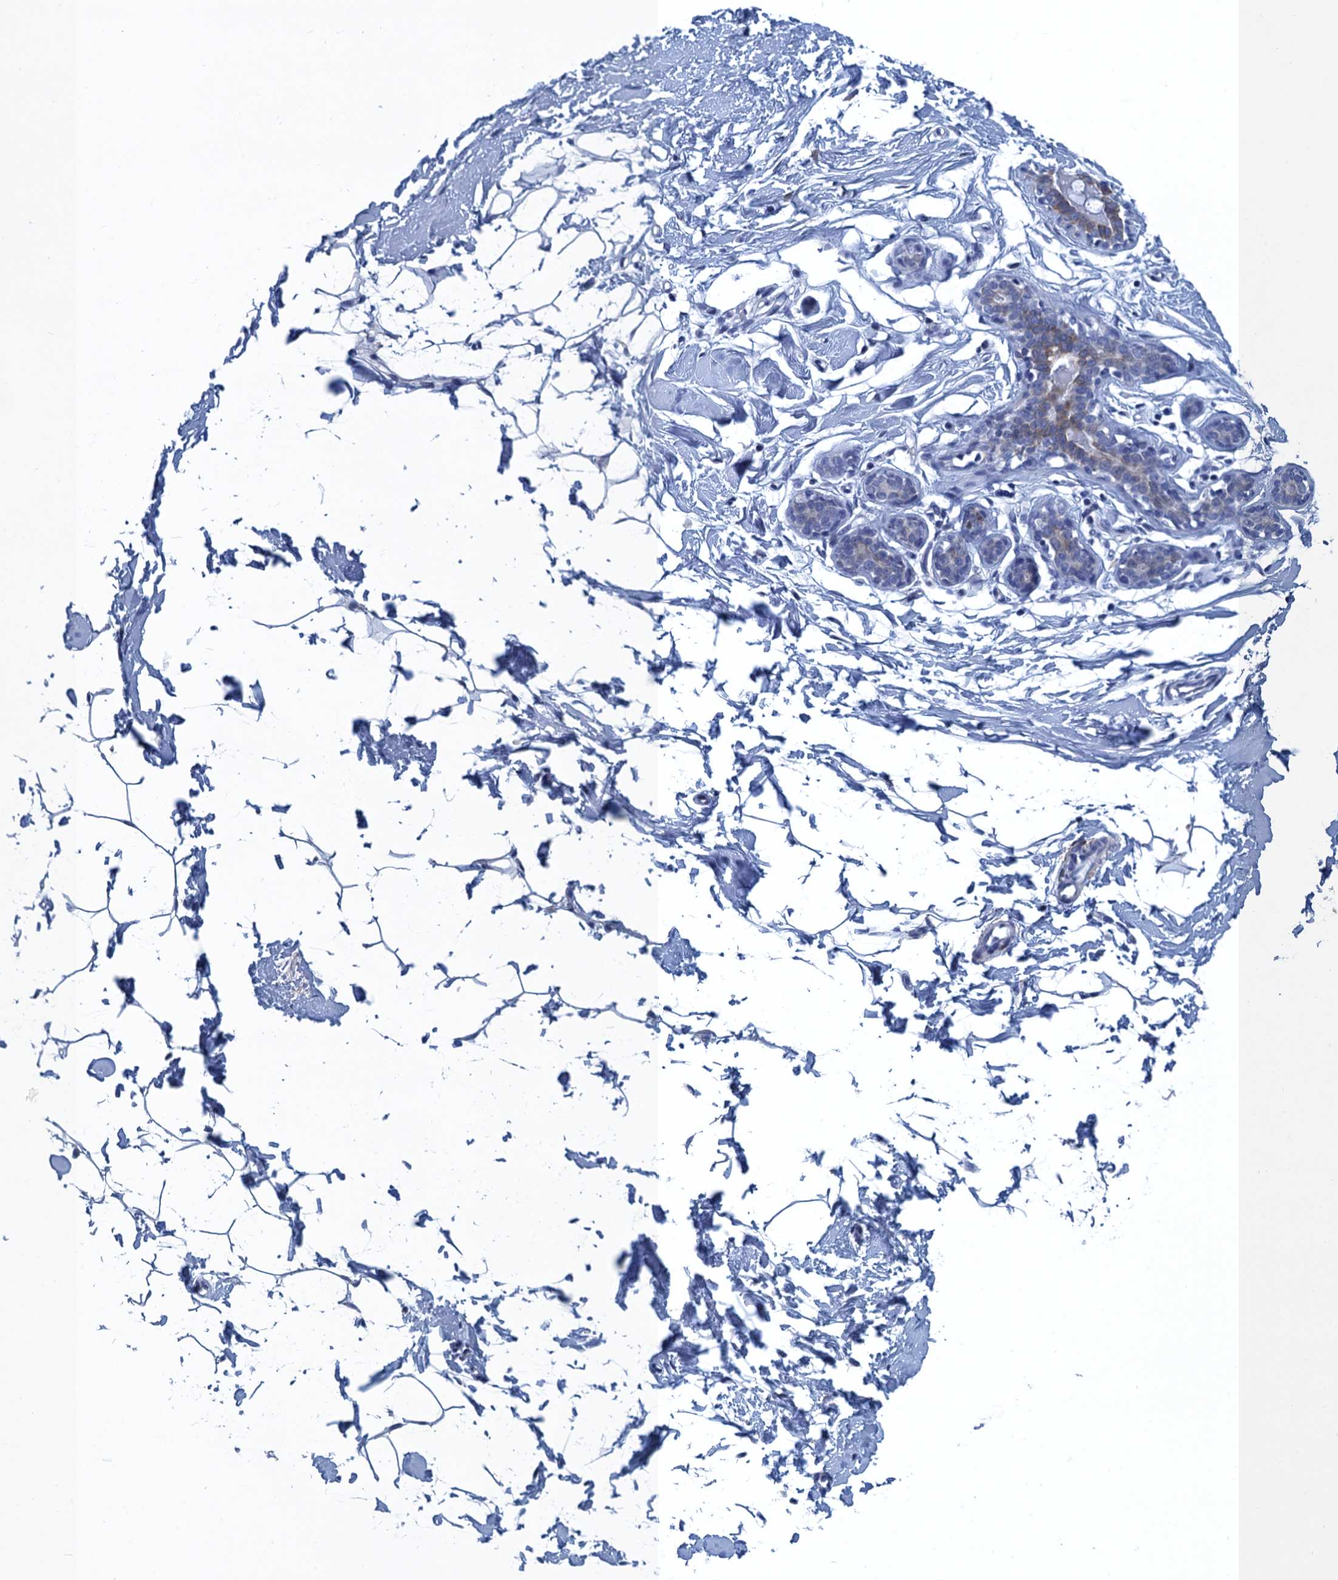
{"staining": {"intensity": "negative", "quantity": "none", "location": "none"}, "tissue": "adipose tissue", "cell_type": "Adipocytes", "image_type": "normal", "snomed": [{"axis": "morphology", "description": "Normal tissue, NOS"}, {"axis": "topography", "description": "Breast"}], "caption": "This is an IHC photomicrograph of benign human adipose tissue. There is no staining in adipocytes.", "gene": "GINS3", "patient": {"sex": "female", "age": 23}}